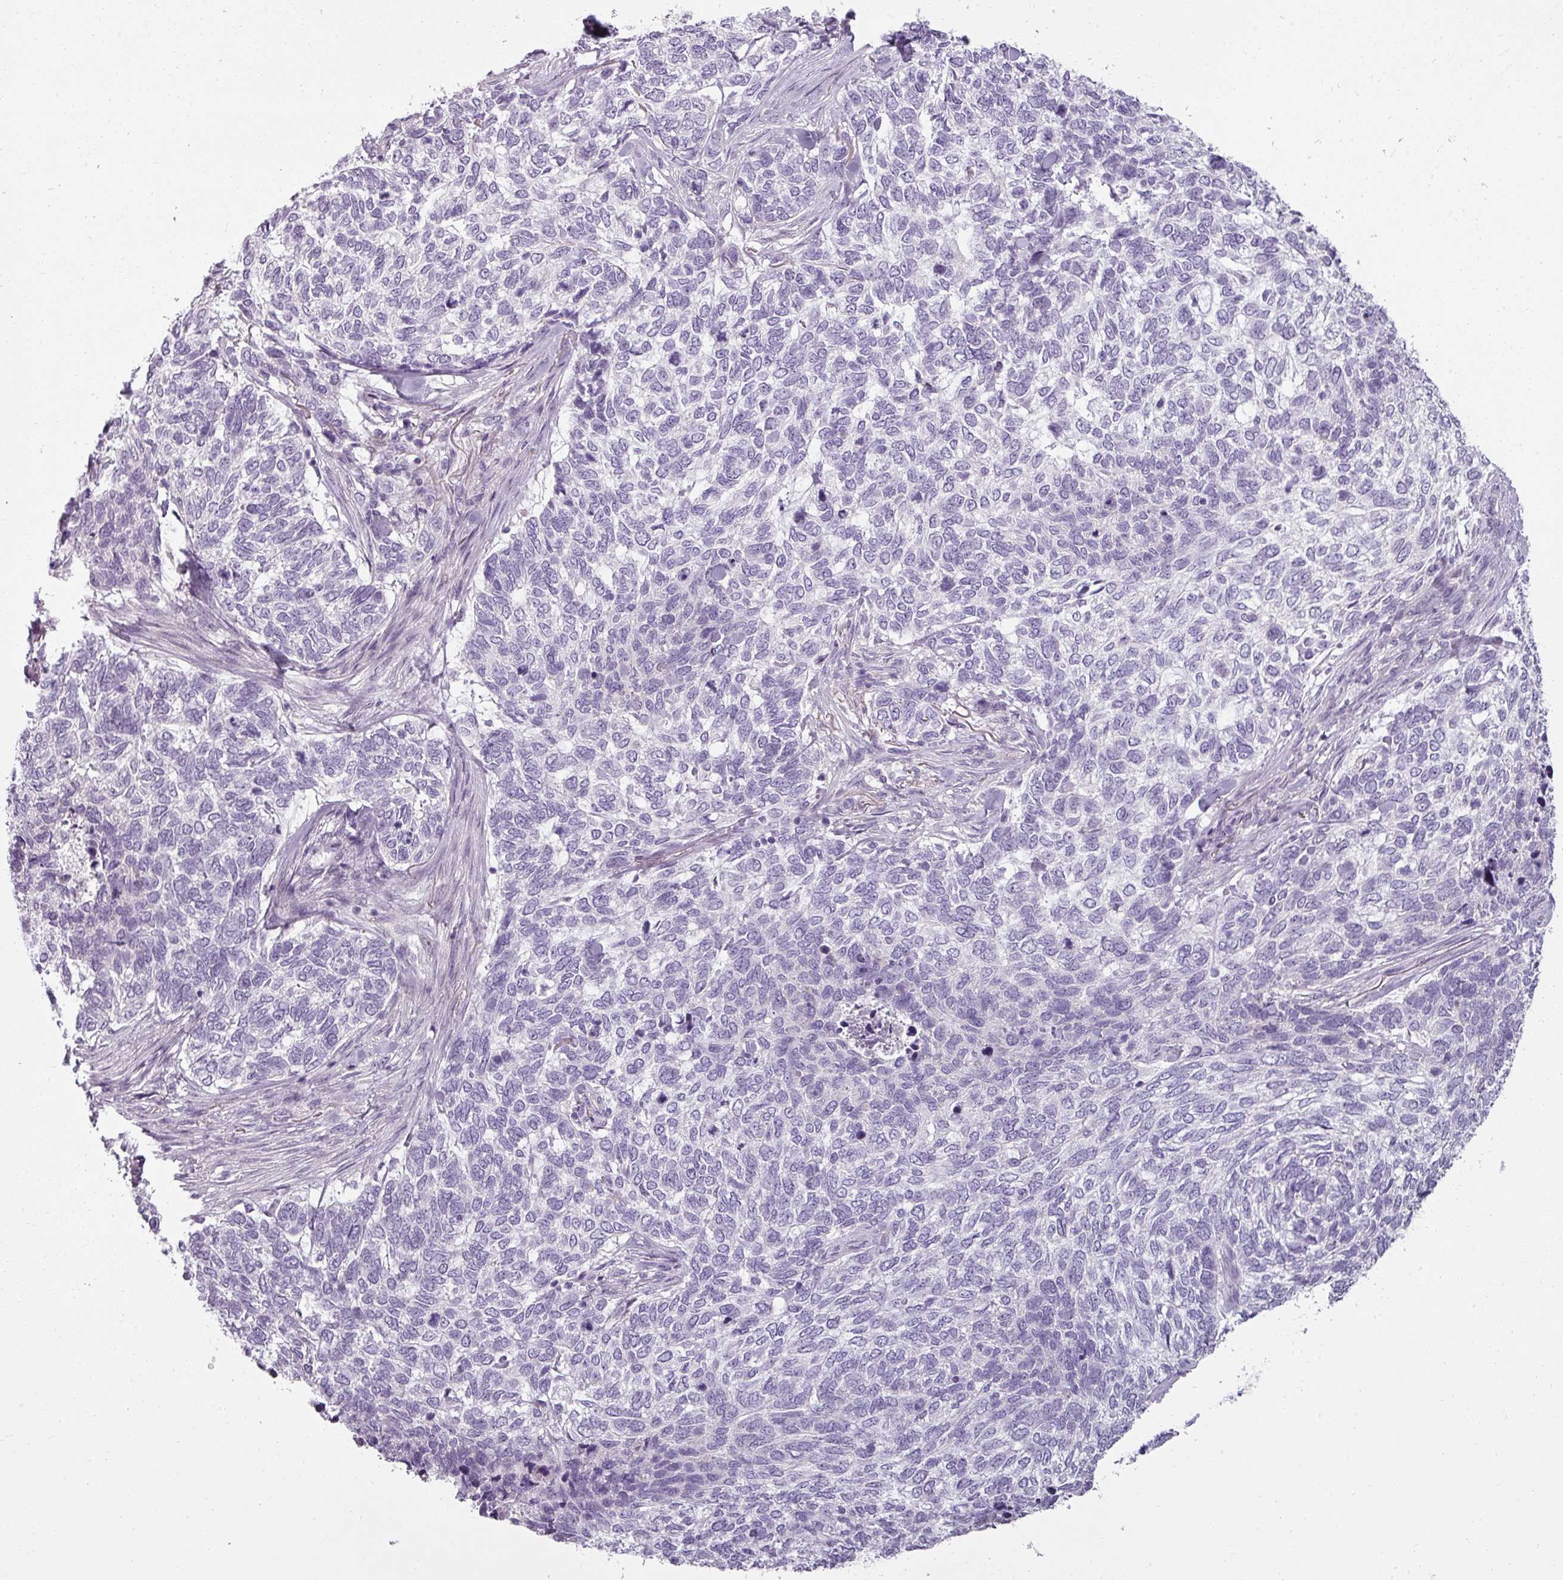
{"staining": {"intensity": "negative", "quantity": "none", "location": "none"}, "tissue": "skin cancer", "cell_type": "Tumor cells", "image_type": "cancer", "snomed": [{"axis": "morphology", "description": "Basal cell carcinoma"}, {"axis": "topography", "description": "Skin"}], "caption": "A micrograph of human skin cancer (basal cell carcinoma) is negative for staining in tumor cells.", "gene": "ASB1", "patient": {"sex": "female", "age": 65}}